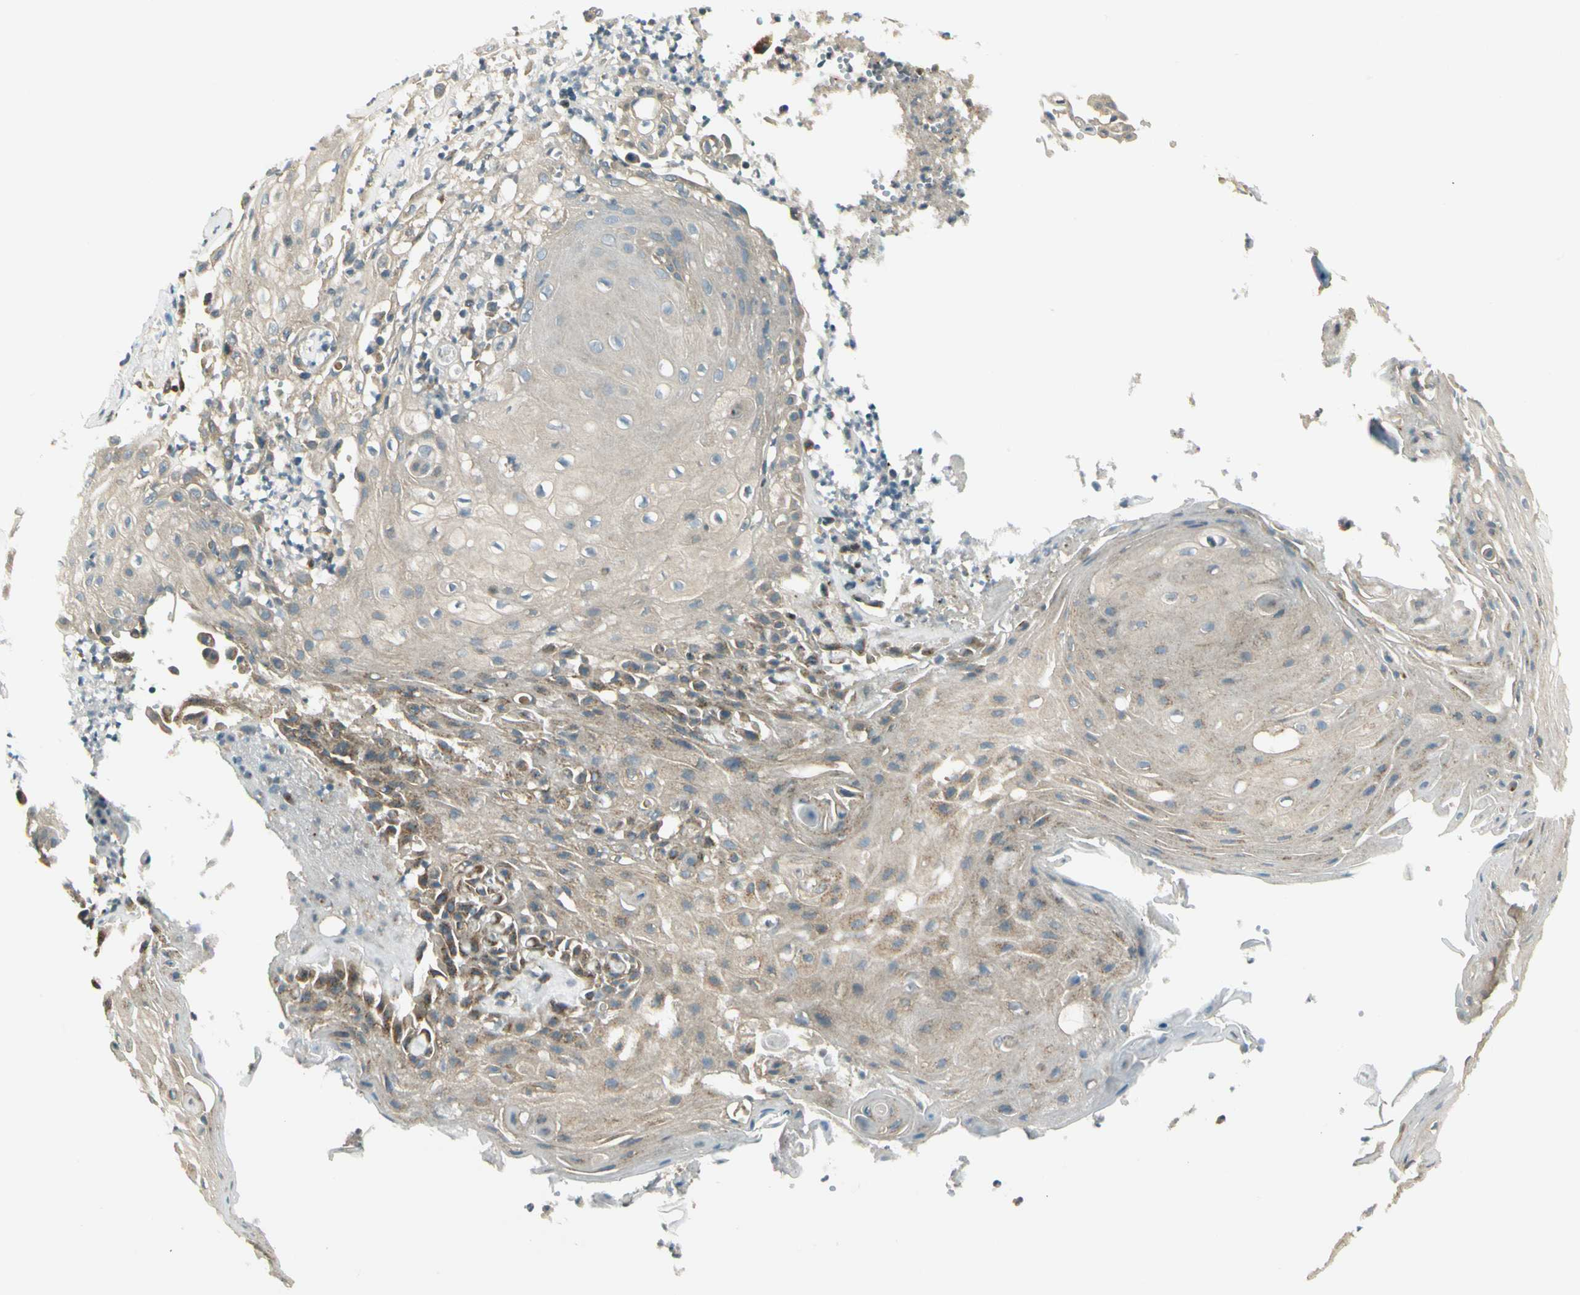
{"staining": {"intensity": "weak", "quantity": ">75%", "location": "cytoplasmic/membranous"}, "tissue": "skin cancer", "cell_type": "Tumor cells", "image_type": "cancer", "snomed": [{"axis": "morphology", "description": "Squamous cell carcinoma, NOS"}, {"axis": "topography", "description": "Skin"}], "caption": "IHC photomicrograph of neoplastic tissue: human skin cancer (squamous cell carcinoma) stained using immunohistochemistry shows low levels of weak protein expression localized specifically in the cytoplasmic/membranous of tumor cells, appearing as a cytoplasmic/membranous brown color.", "gene": "BNIP1", "patient": {"sex": "male", "age": 65}}